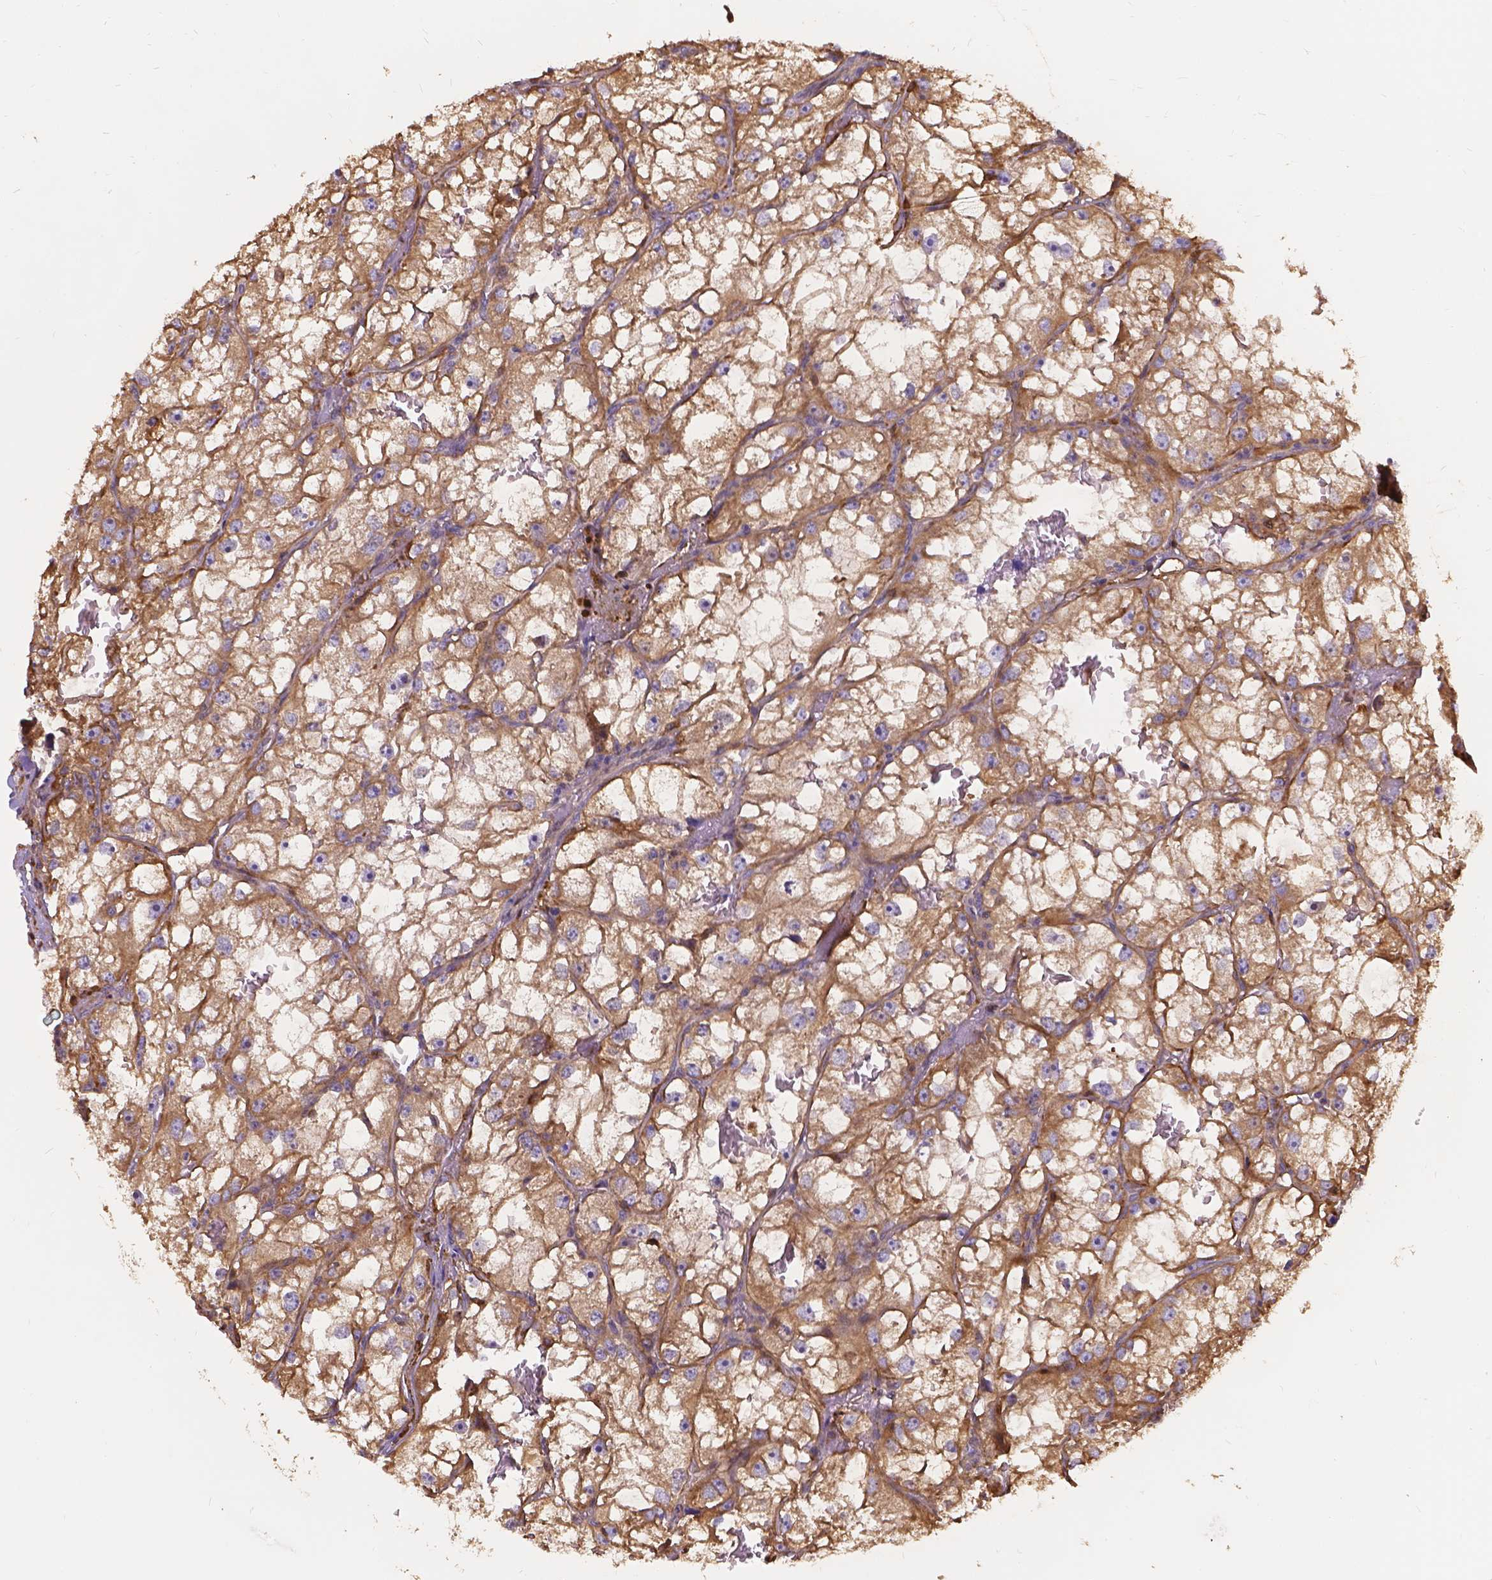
{"staining": {"intensity": "moderate", "quantity": ">75%", "location": "cytoplasmic/membranous"}, "tissue": "renal cancer", "cell_type": "Tumor cells", "image_type": "cancer", "snomed": [{"axis": "morphology", "description": "Adenocarcinoma, NOS"}, {"axis": "topography", "description": "Kidney"}], "caption": "DAB immunohistochemical staining of adenocarcinoma (renal) displays moderate cytoplasmic/membranous protein positivity in approximately >75% of tumor cells. The protein of interest is stained brown, and the nuclei are stained in blue (DAB IHC with brightfield microscopy, high magnification).", "gene": "DENND6A", "patient": {"sex": "male", "age": 59}}